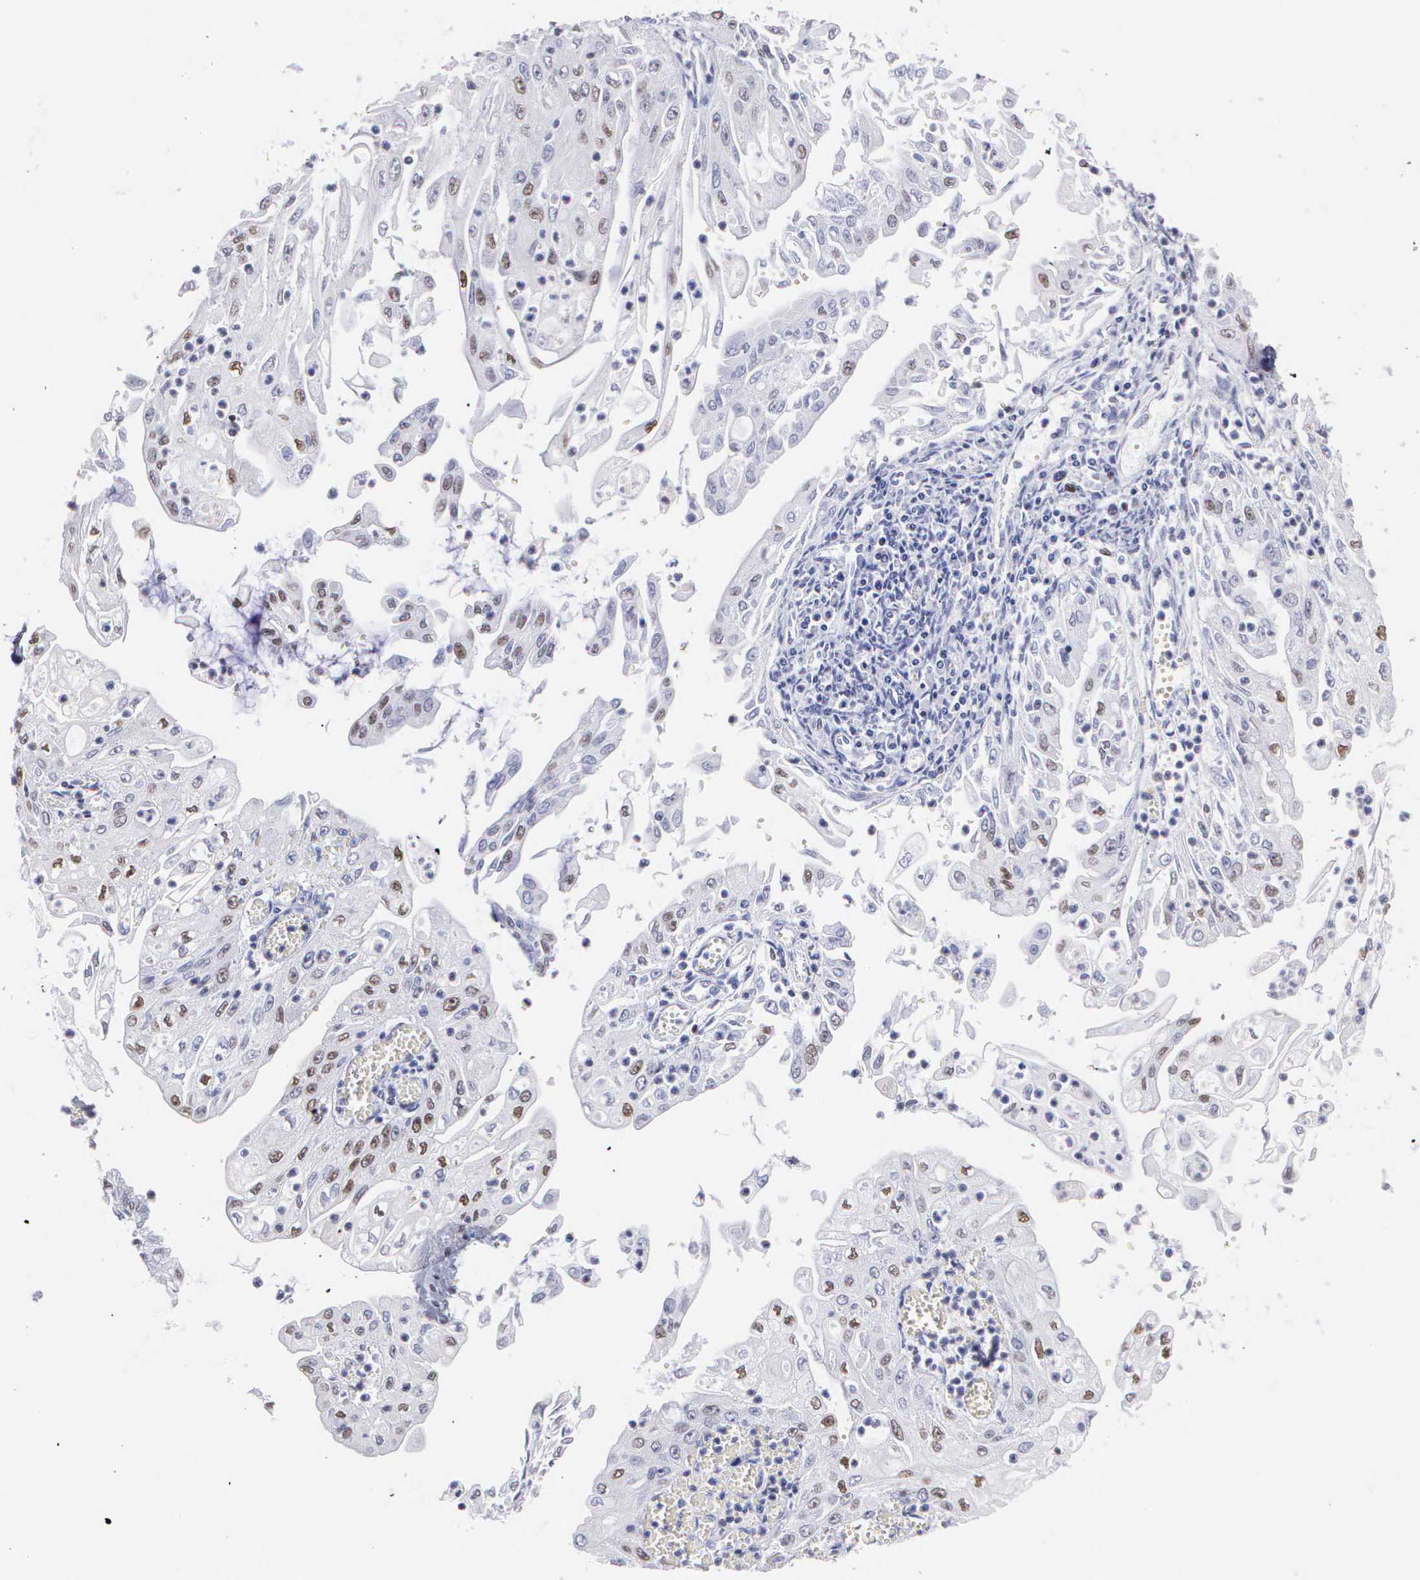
{"staining": {"intensity": "weak", "quantity": "25%-75%", "location": "nuclear"}, "tissue": "endometrial cancer", "cell_type": "Tumor cells", "image_type": "cancer", "snomed": [{"axis": "morphology", "description": "Adenocarcinoma, NOS"}, {"axis": "topography", "description": "Endometrium"}], "caption": "High-magnification brightfield microscopy of endometrial adenocarcinoma stained with DAB (brown) and counterstained with hematoxylin (blue). tumor cells exhibit weak nuclear staining is appreciated in approximately25%-75% of cells.", "gene": "CSTF2", "patient": {"sex": "female", "age": 75}}